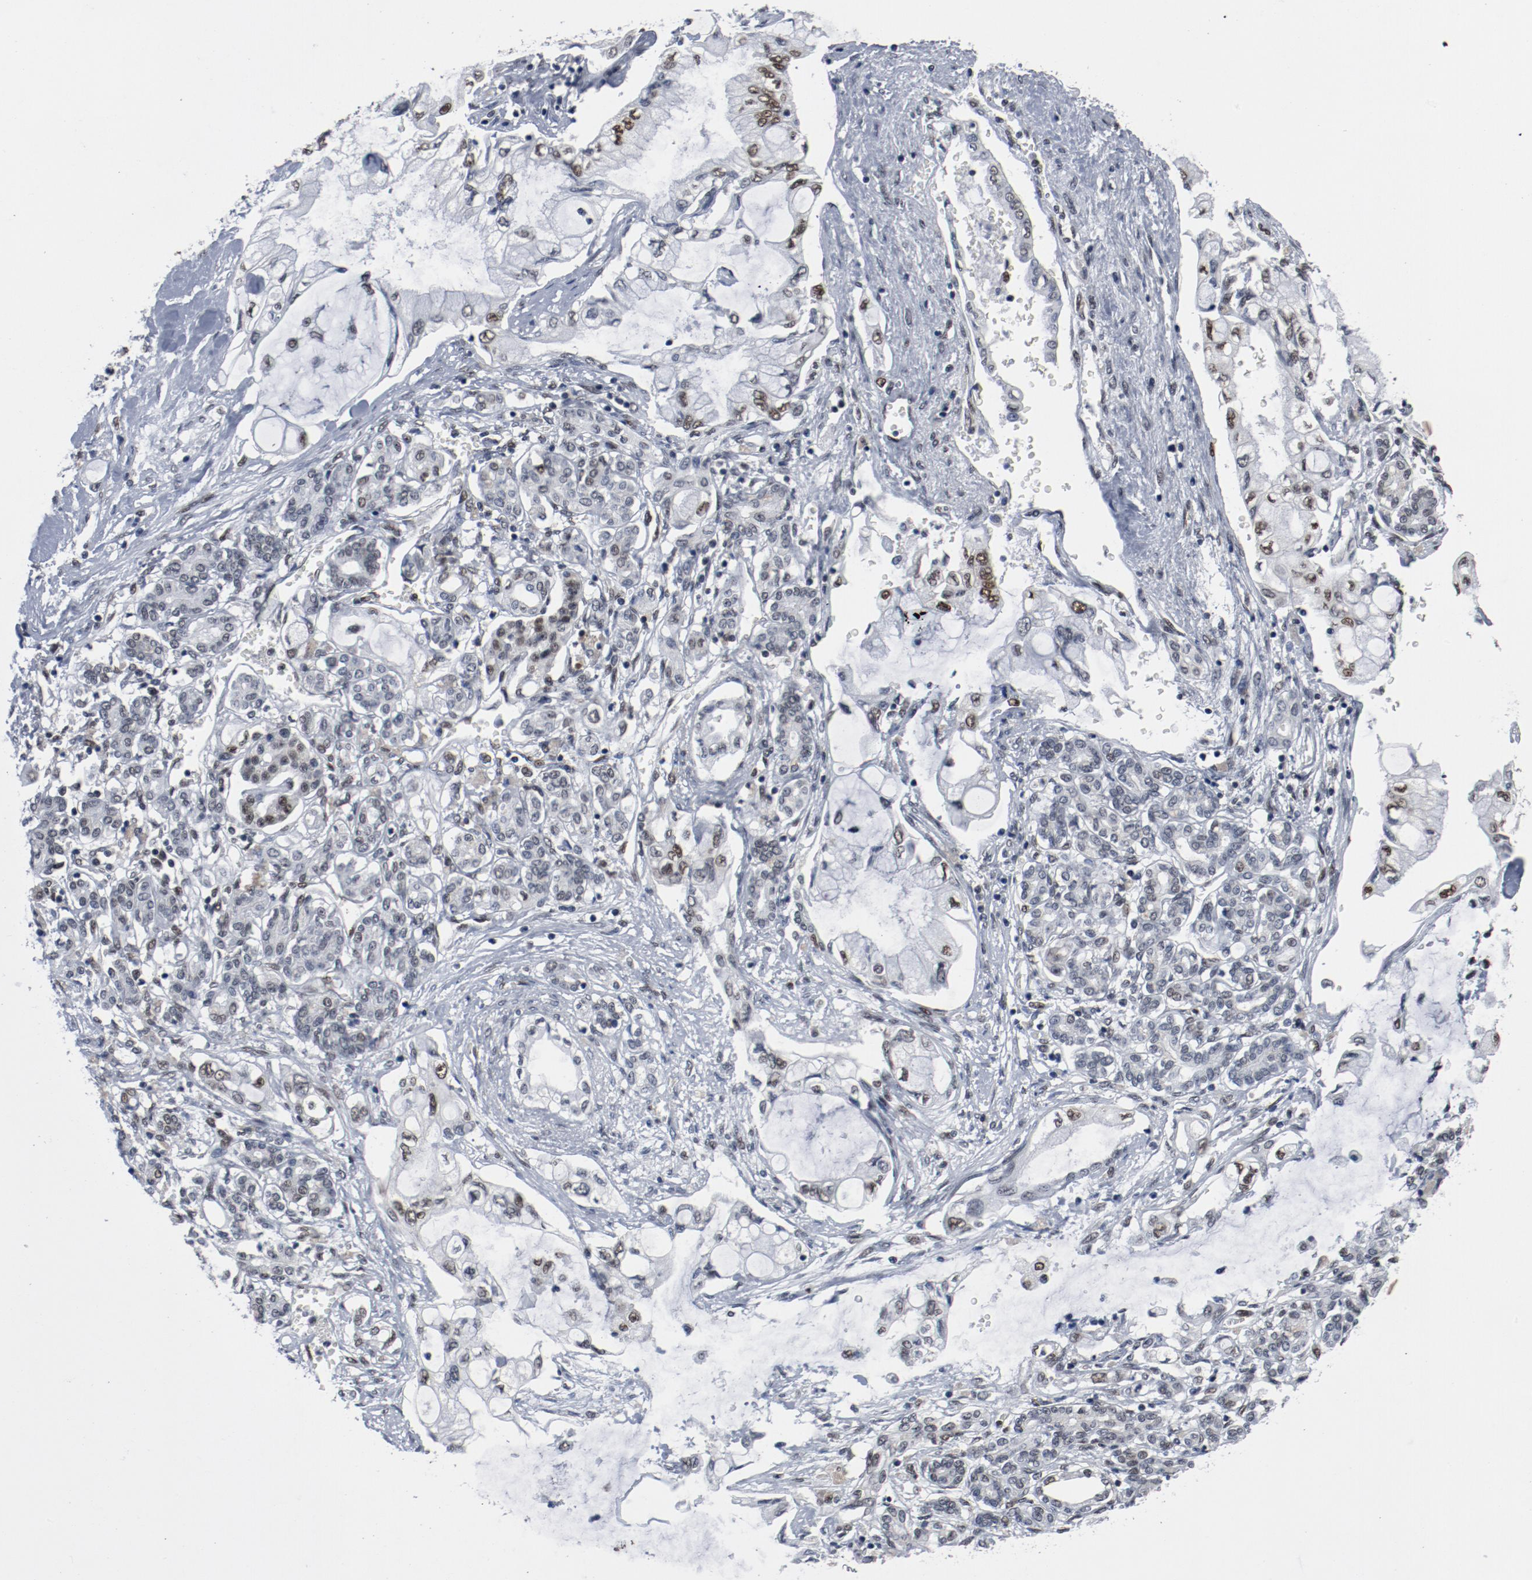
{"staining": {"intensity": "moderate", "quantity": "25%-75%", "location": "nuclear"}, "tissue": "pancreatic cancer", "cell_type": "Tumor cells", "image_type": "cancer", "snomed": [{"axis": "morphology", "description": "Adenocarcinoma, NOS"}, {"axis": "topography", "description": "Pancreas"}], "caption": "This is an image of immunohistochemistry (IHC) staining of pancreatic cancer, which shows moderate expression in the nuclear of tumor cells.", "gene": "JMJD6", "patient": {"sex": "female", "age": 70}}